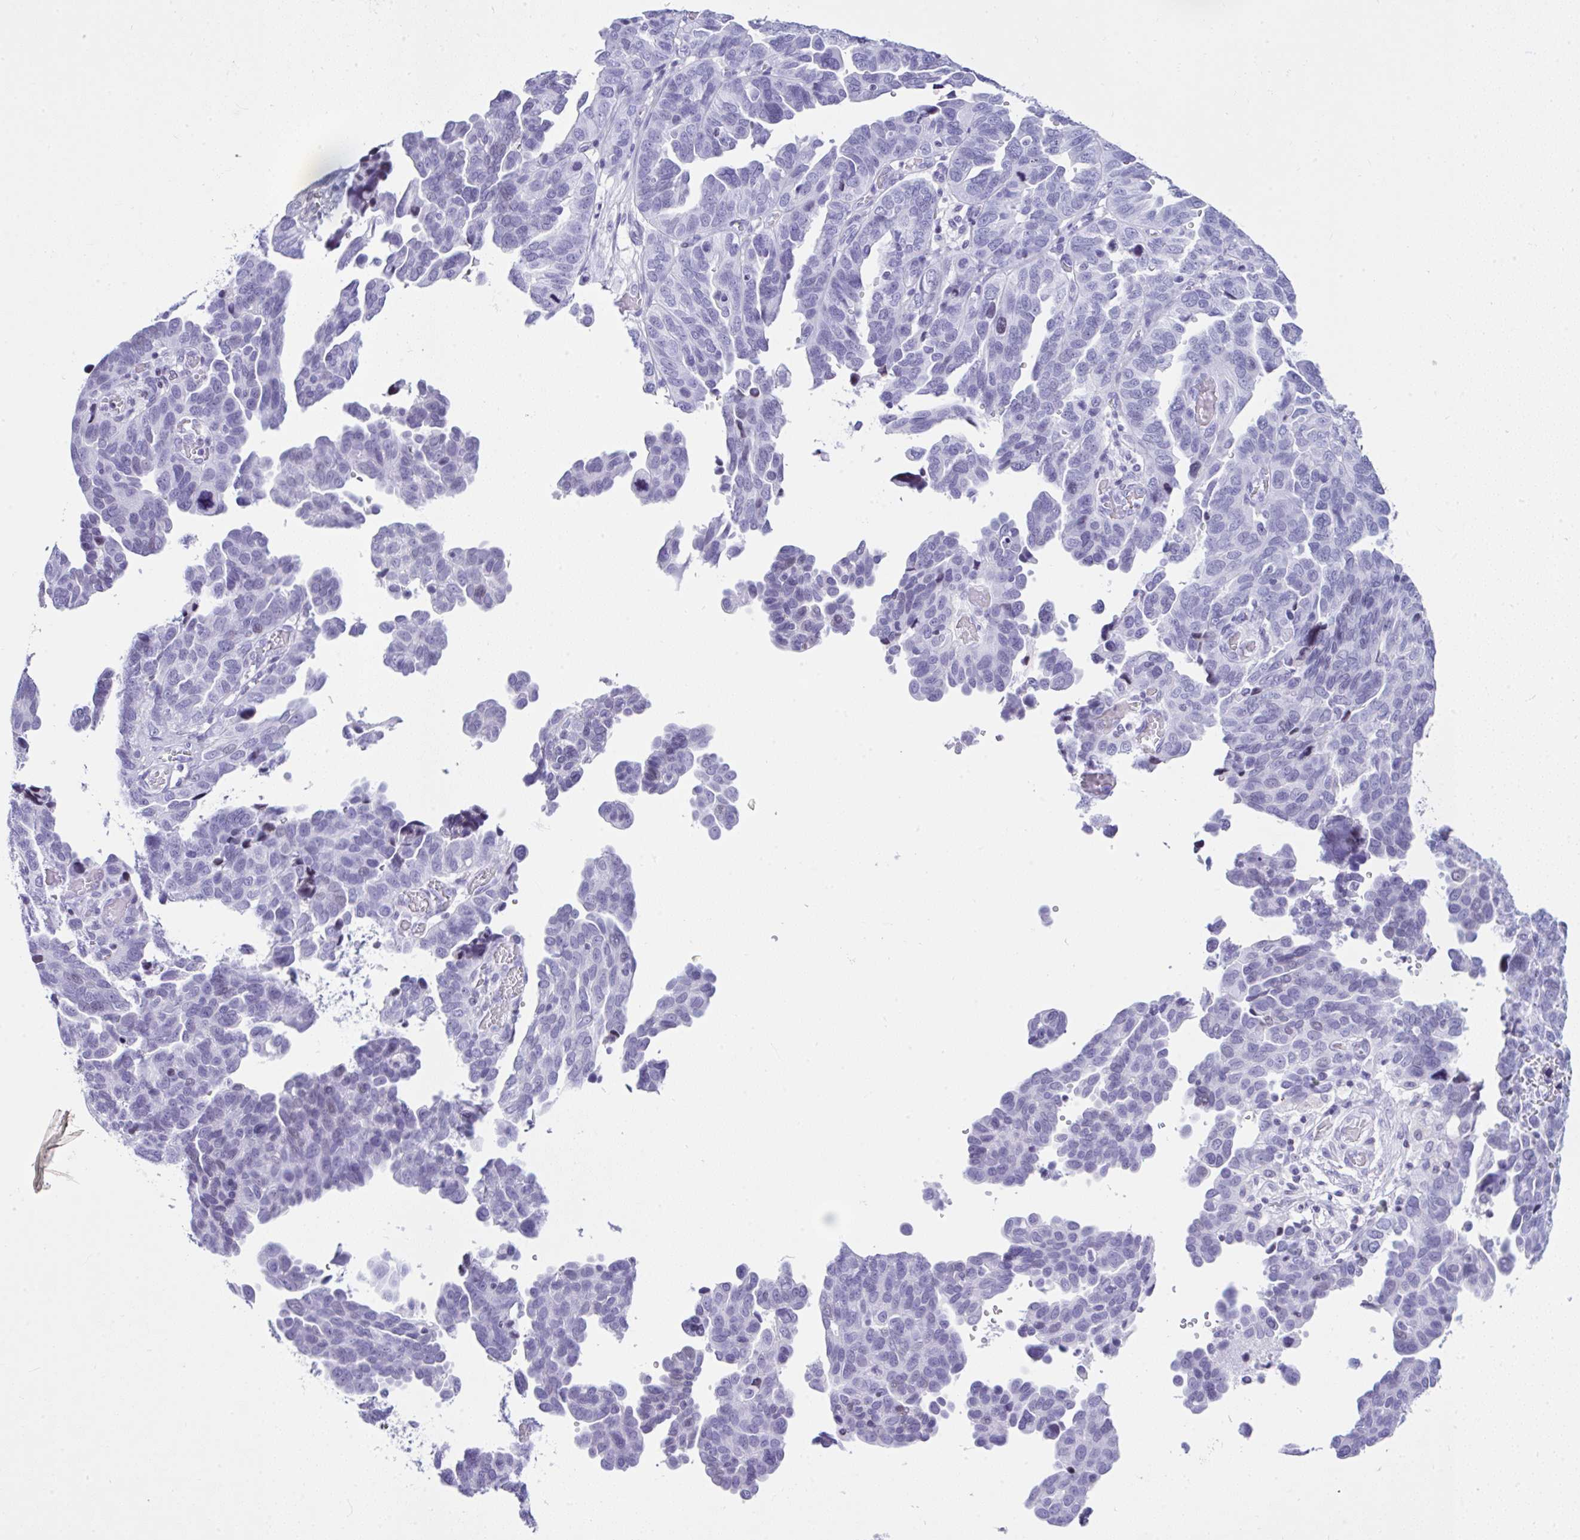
{"staining": {"intensity": "negative", "quantity": "none", "location": "none"}, "tissue": "ovarian cancer", "cell_type": "Tumor cells", "image_type": "cancer", "snomed": [{"axis": "morphology", "description": "Cystadenocarcinoma, serous, NOS"}, {"axis": "topography", "description": "Ovary"}], "caption": "Histopathology image shows no significant protein staining in tumor cells of serous cystadenocarcinoma (ovarian).", "gene": "KRT27", "patient": {"sex": "female", "age": 64}}